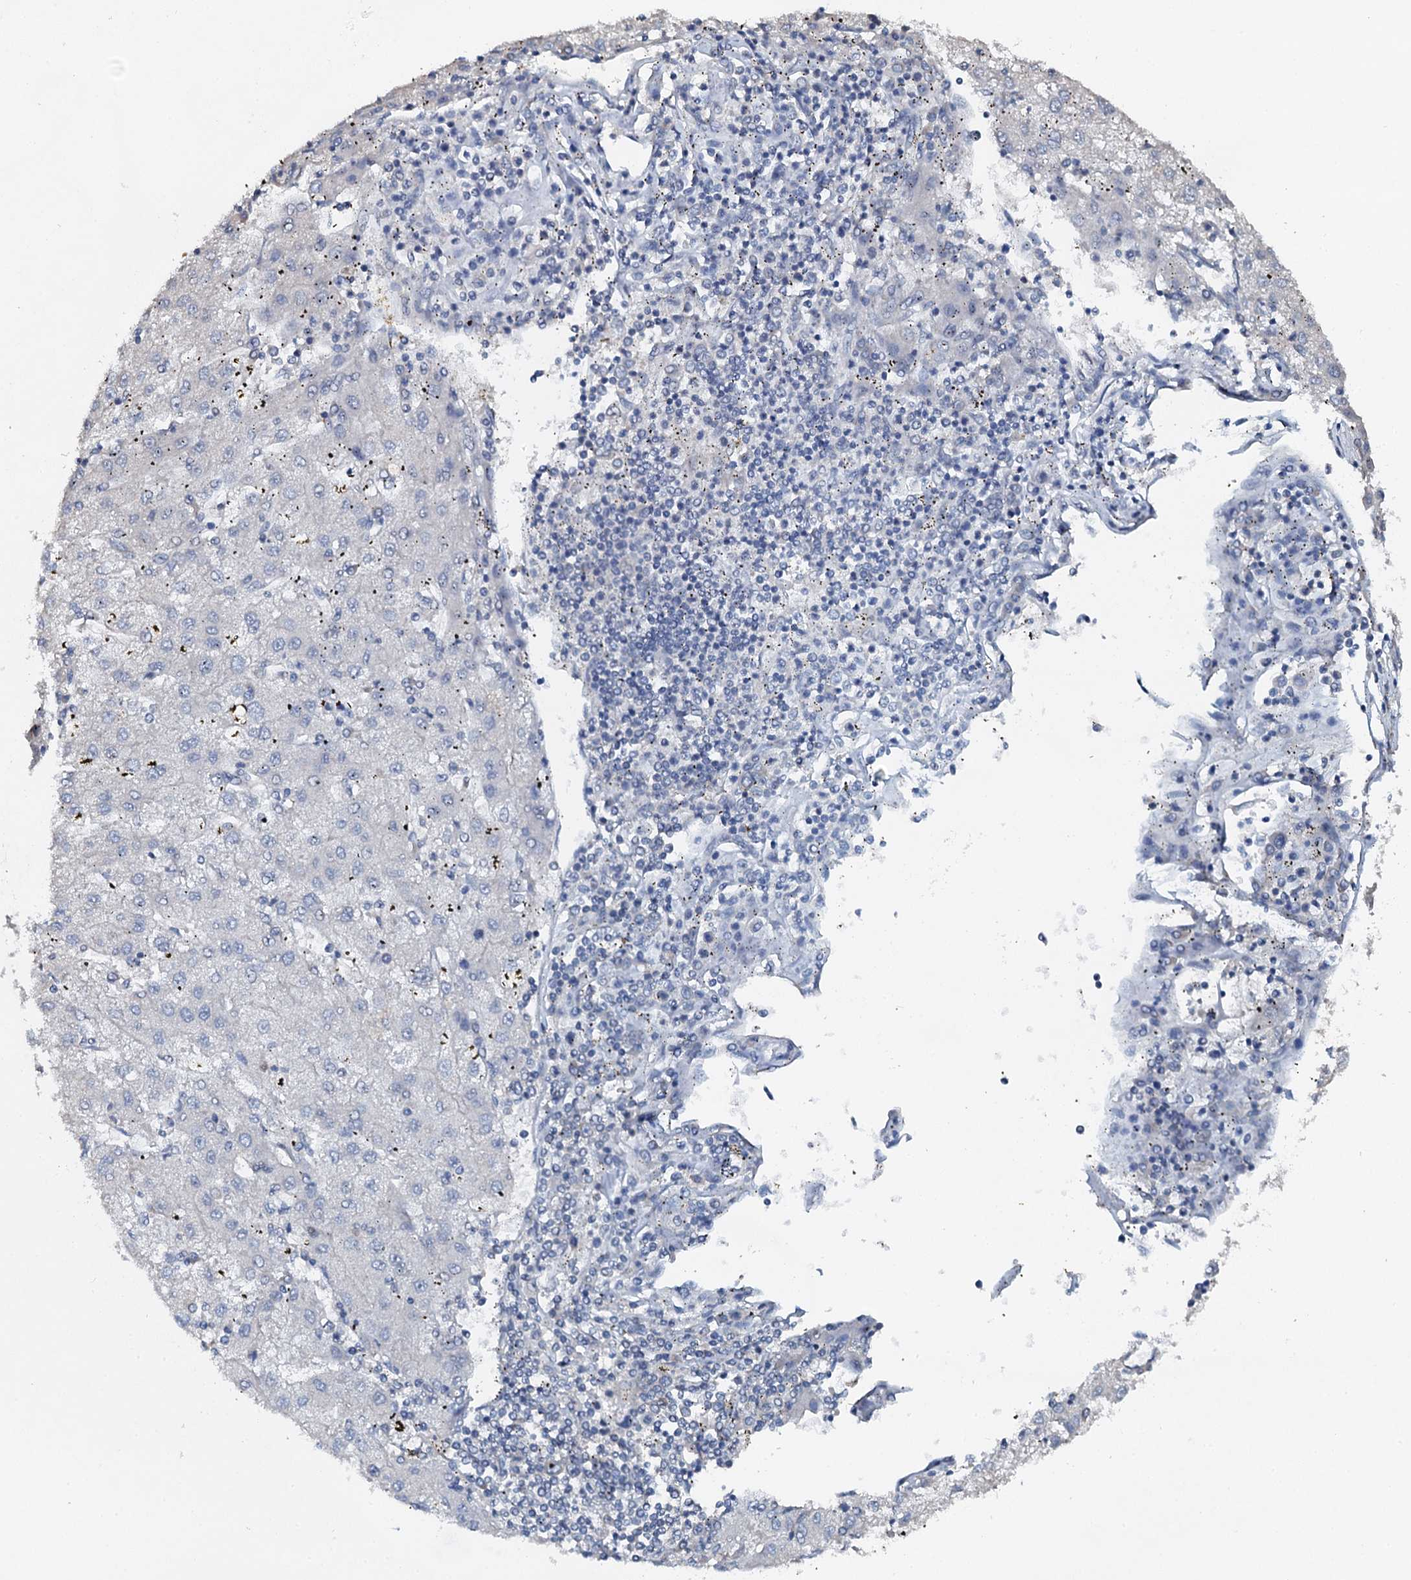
{"staining": {"intensity": "negative", "quantity": "none", "location": "none"}, "tissue": "liver cancer", "cell_type": "Tumor cells", "image_type": "cancer", "snomed": [{"axis": "morphology", "description": "Carcinoma, Hepatocellular, NOS"}, {"axis": "topography", "description": "Liver"}], "caption": "The image demonstrates no significant expression in tumor cells of liver hepatocellular carcinoma.", "gene": "FLYWCH1", "patient": {"sex": "male", "age": 72}}